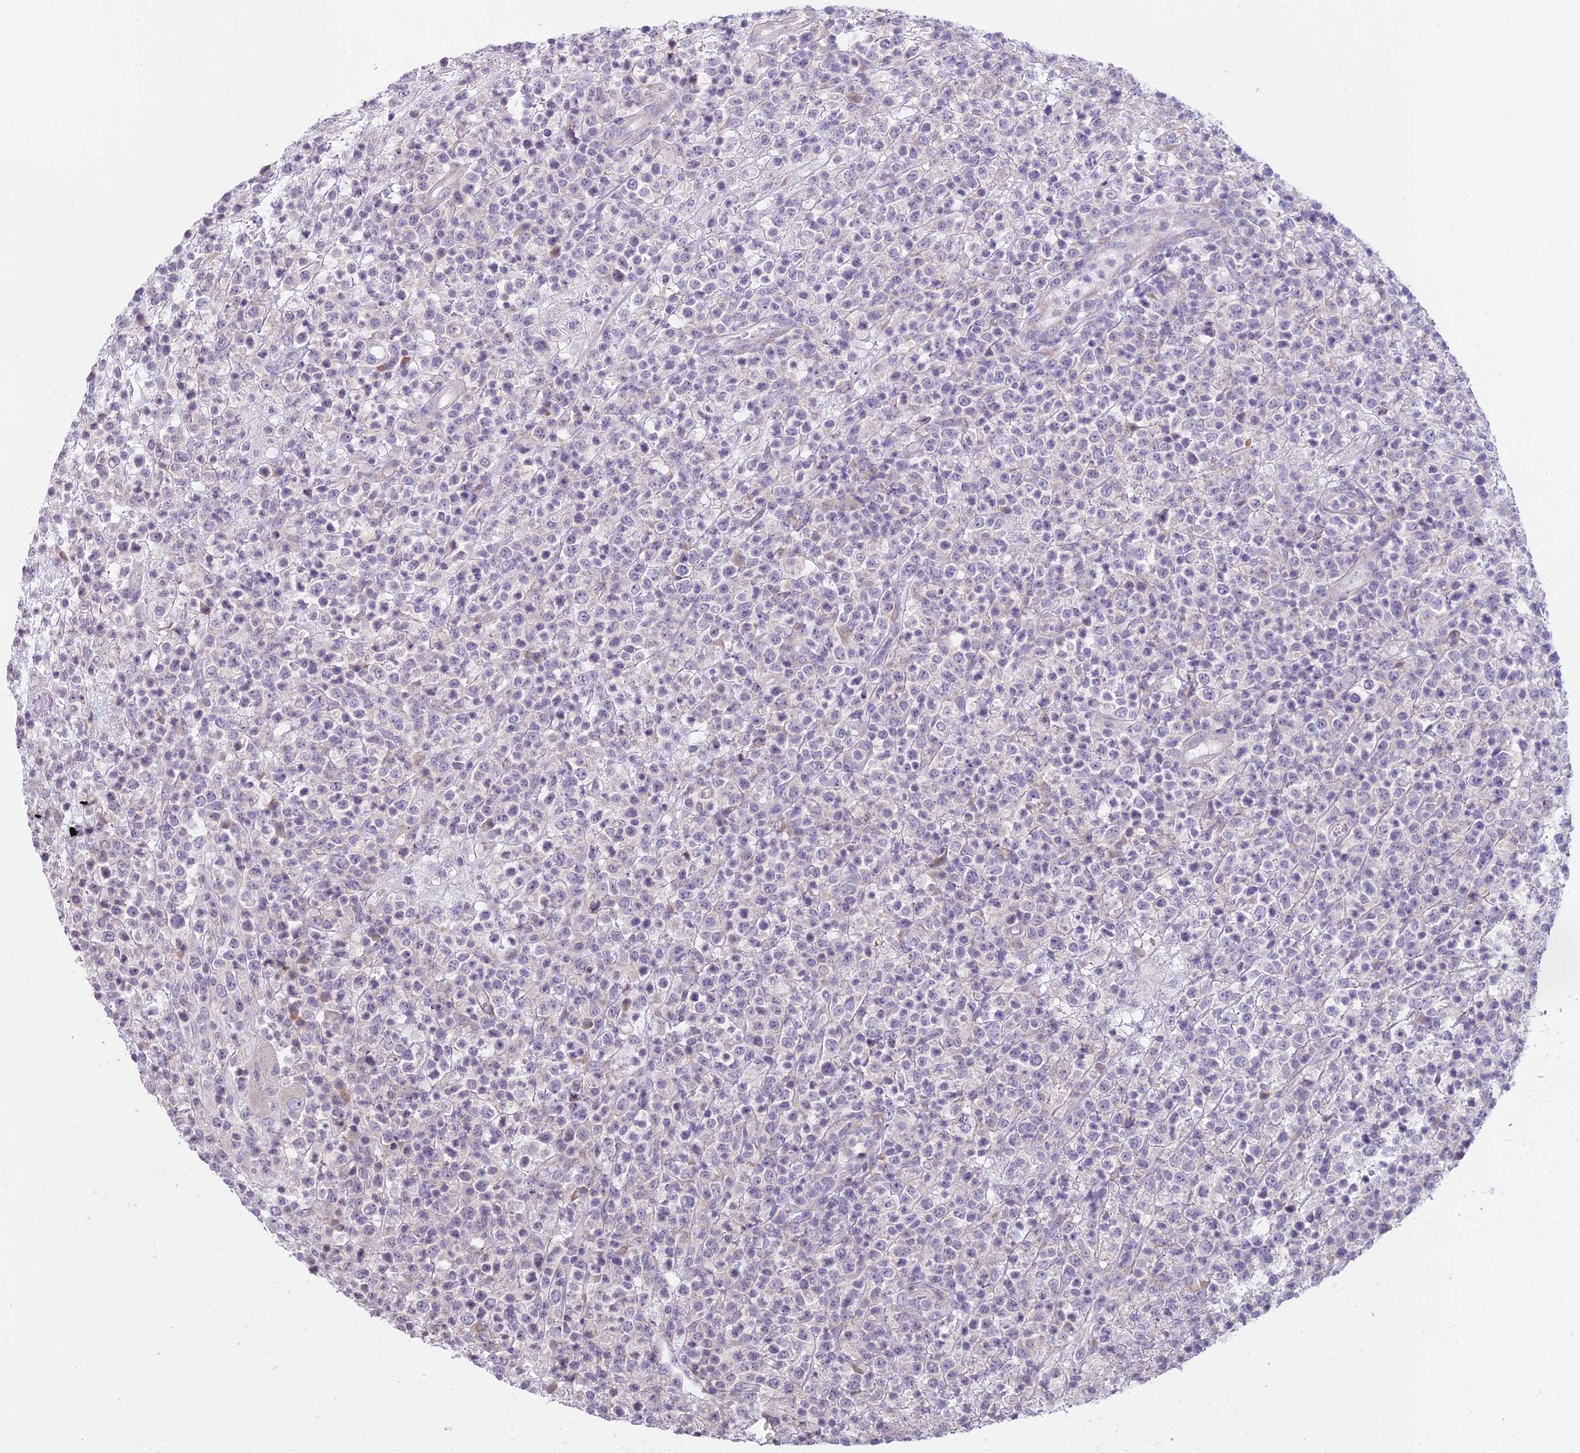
{"staining": {"intensity": "negative", "quantity": "none", "location": "none"}, "tissue": "lymphoma", "cell_type": "Tumor cells", "image_type": "cancer", "snomed": [{"axis": "morphology", "description": "Malignant lymphoma, non-Hodgkin's type, High grade"}, {"axis": "topography", "description": "Colon"}], "caption": "The immunohistochemistry micrograph has no significant positivity in tumor cells of lymphoma tissue.", "gene": "RPS26", "patient": {"sex": "female", "age": 53}}